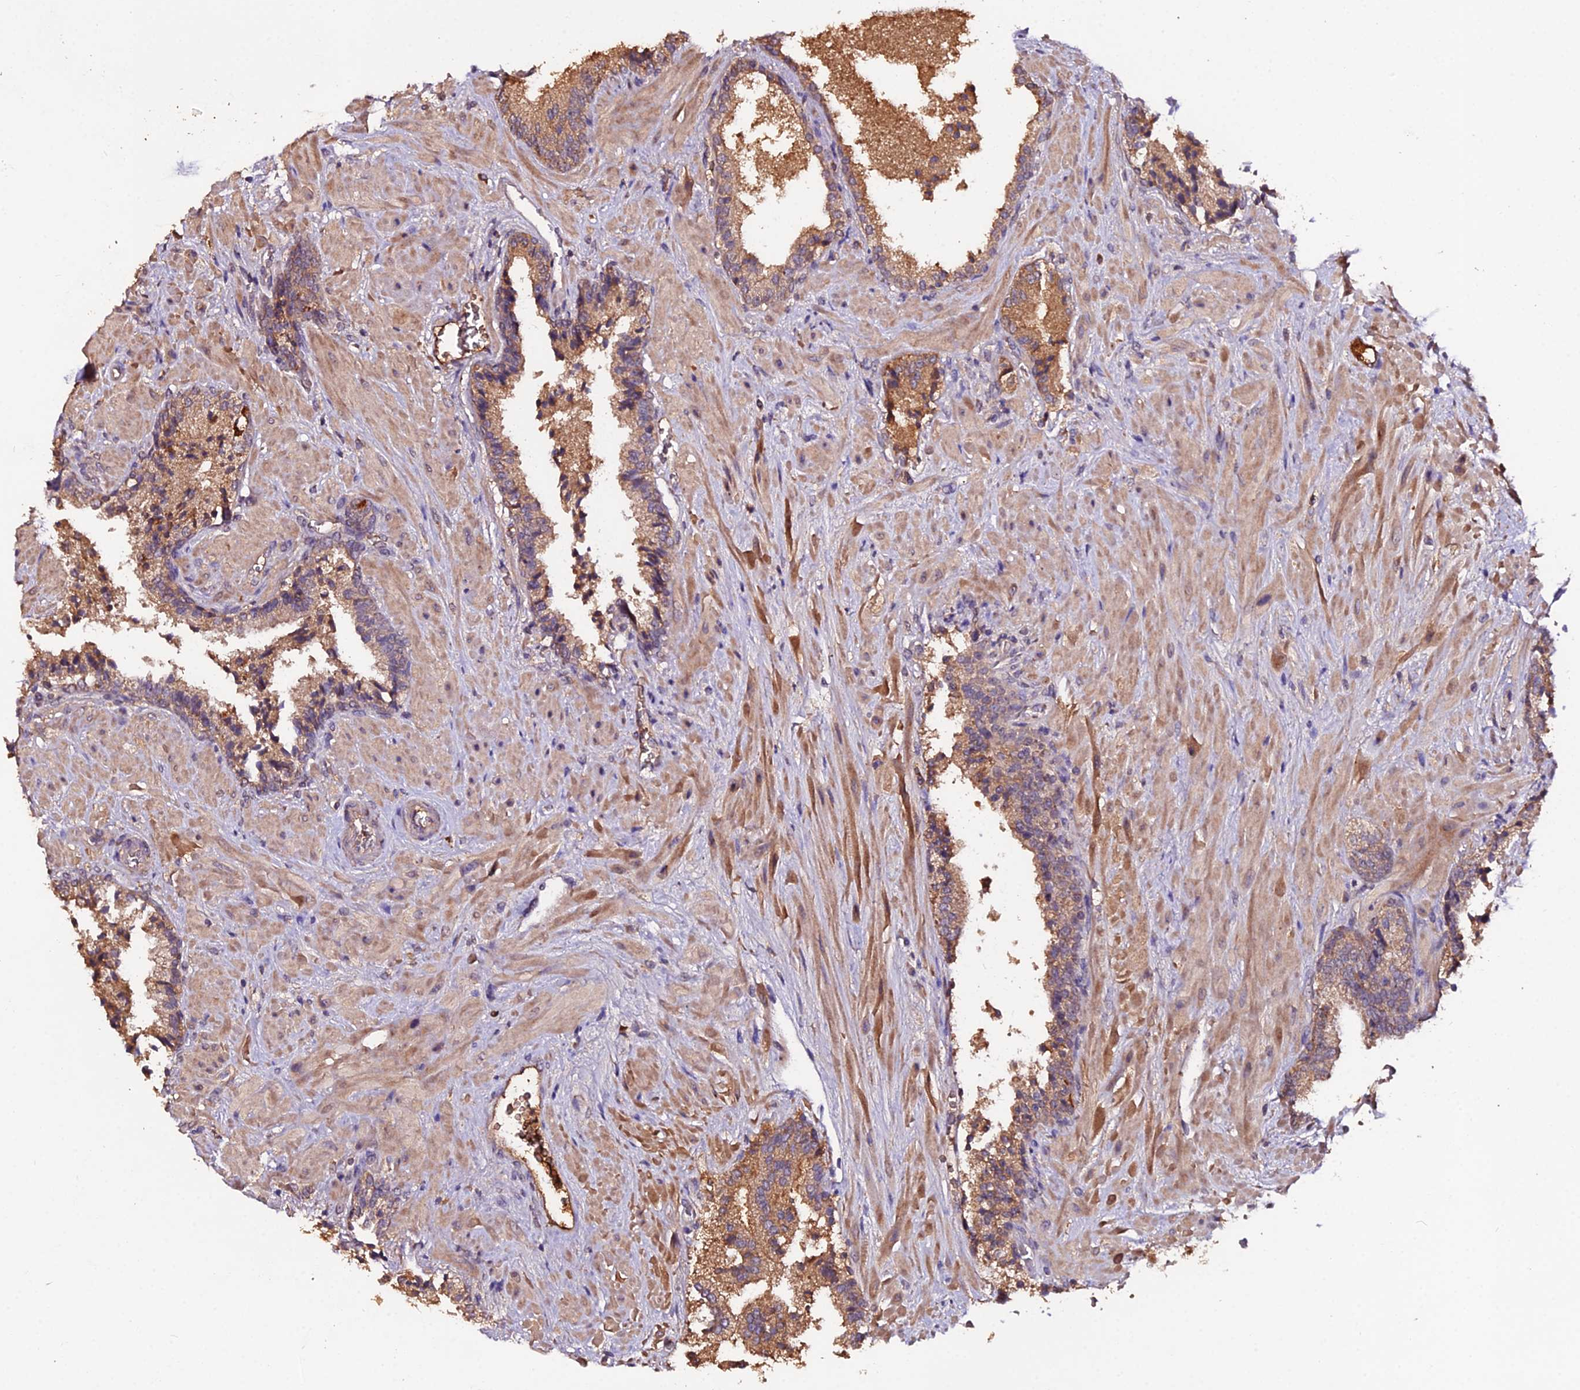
{"staining": {"intensity": "moderate", "quantity": ">75%", "location": "cytoplasmic/membranous"}, "tissue": "prostate cancer", "cell_type": "Tumor cells", "image_type": "cancer", "snomed": [{"axis": "morphology", "description": "Adenocarcinoma, High grade"}, {"axis": "topography", "description": "Prostate"}], "caption": "Tumor cells display medium levels of moderate cytoplasmic/membranous expression in about >75% of cells in prostate cancer (adenocarcinoma (high-grade)).", "gene": "KCTD16", "patient": {"sex": "male", "age": 71}}